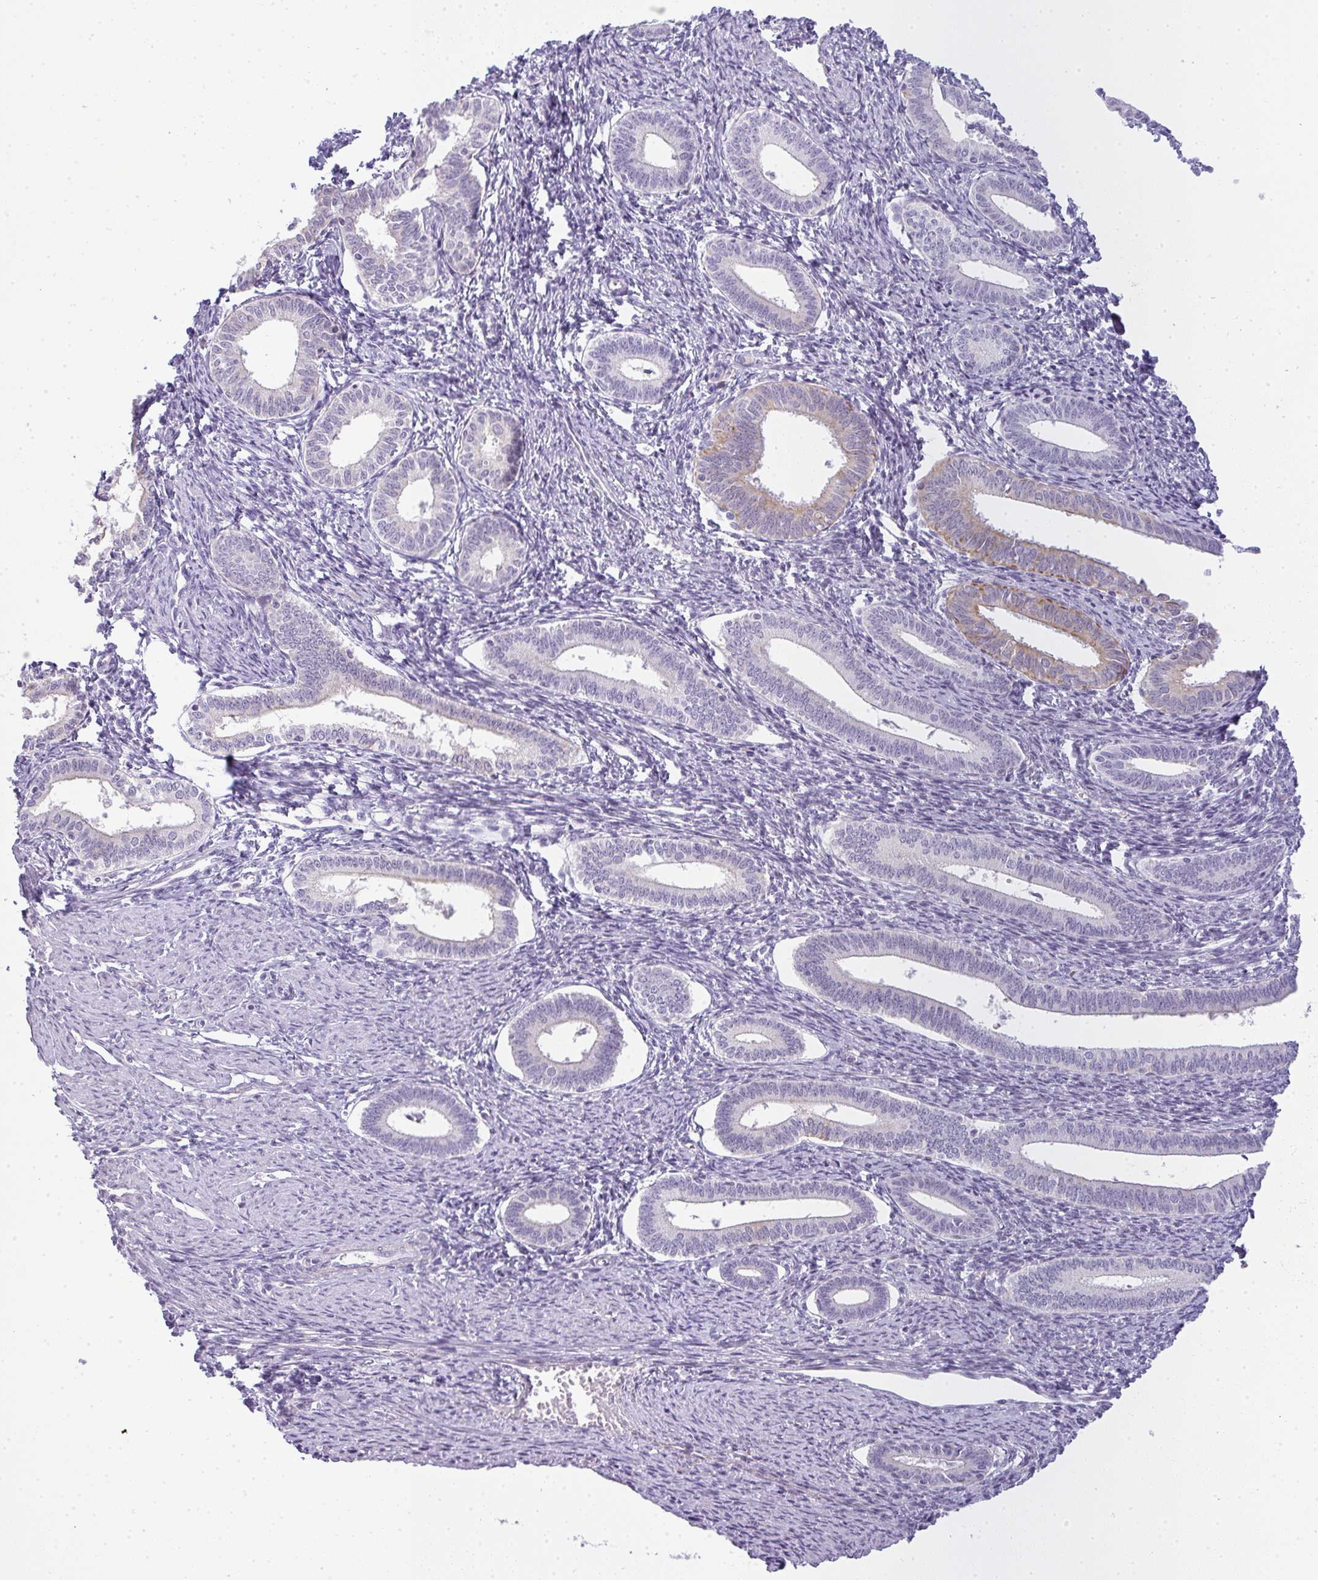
{"staining": {"intensity": "negative", "quantity": "none", "location": "none"}, "tissue": "endometrium", "cell_type": "Cells in endometrial stroma", "image_type": "normal", "snomed": [{"axis": "morphology", "description": "Normal tissue, NOS"}, {"axis": "topography", "description": "Endometrium"}], "caption": "Protein analysis of benign endometrium demonstrates no significant positivity in cells in endometrial stroma.", "gene": "SIRPB2", "patient": {"sex": "female", "age": 41}}